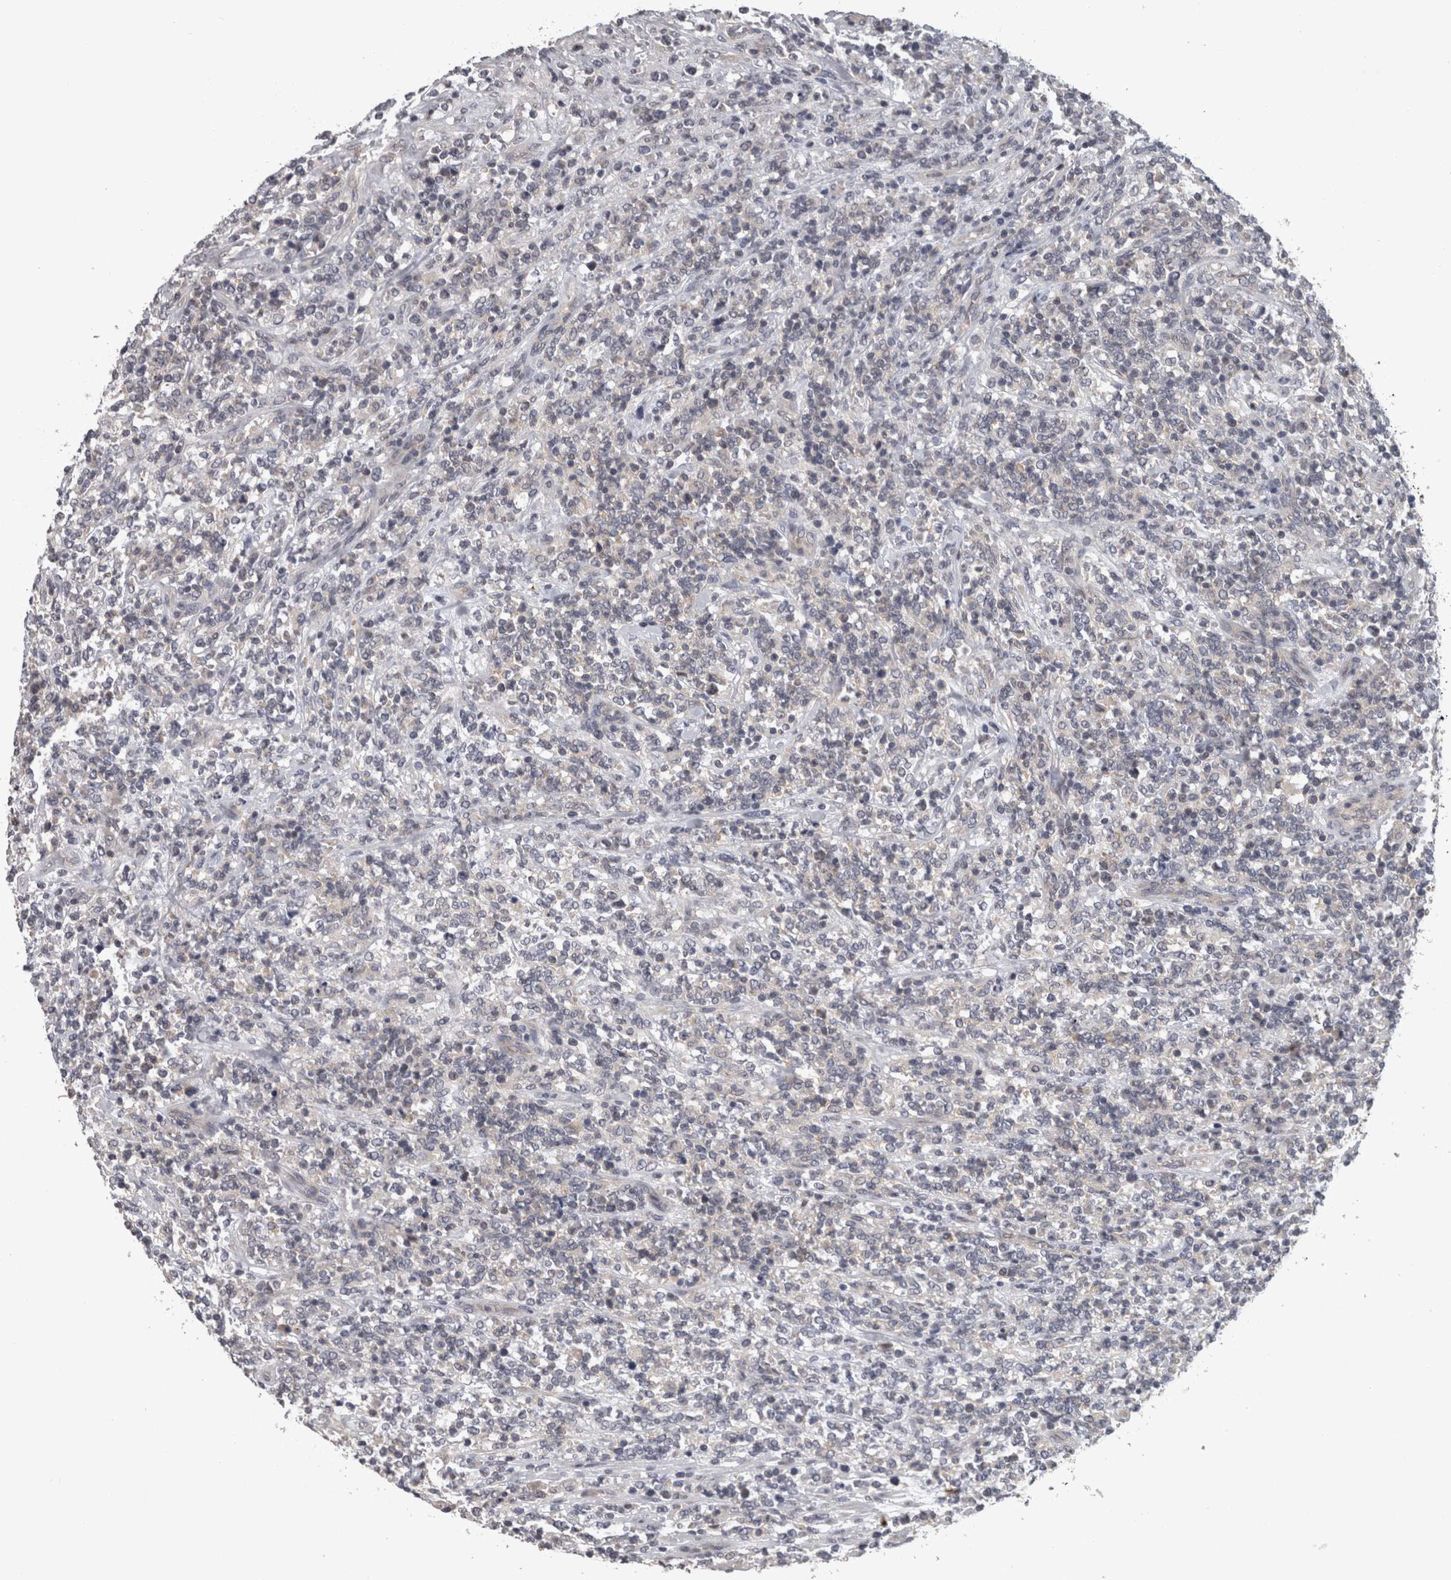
{"staining": {"intensity": "negative", "quantity": "none", "location": "none"}, "tissue": "lymphoma", "cell_type": "Tumor cells", "image_type": "cancer", "snomed": [{"axis": "morphology", "description": "Malignant lymphoma, non-Hodgkin's type, High grade"}, {"axis": "topography", "description": "Soft tissue"}], "caption": "Protein analysis of malignant lymphoma, non-Hodgkin's type (high-grade) displays no significant expression in tumor cells.", "gene": "PON3", "patient": {"sex": "male", "age": 18}}